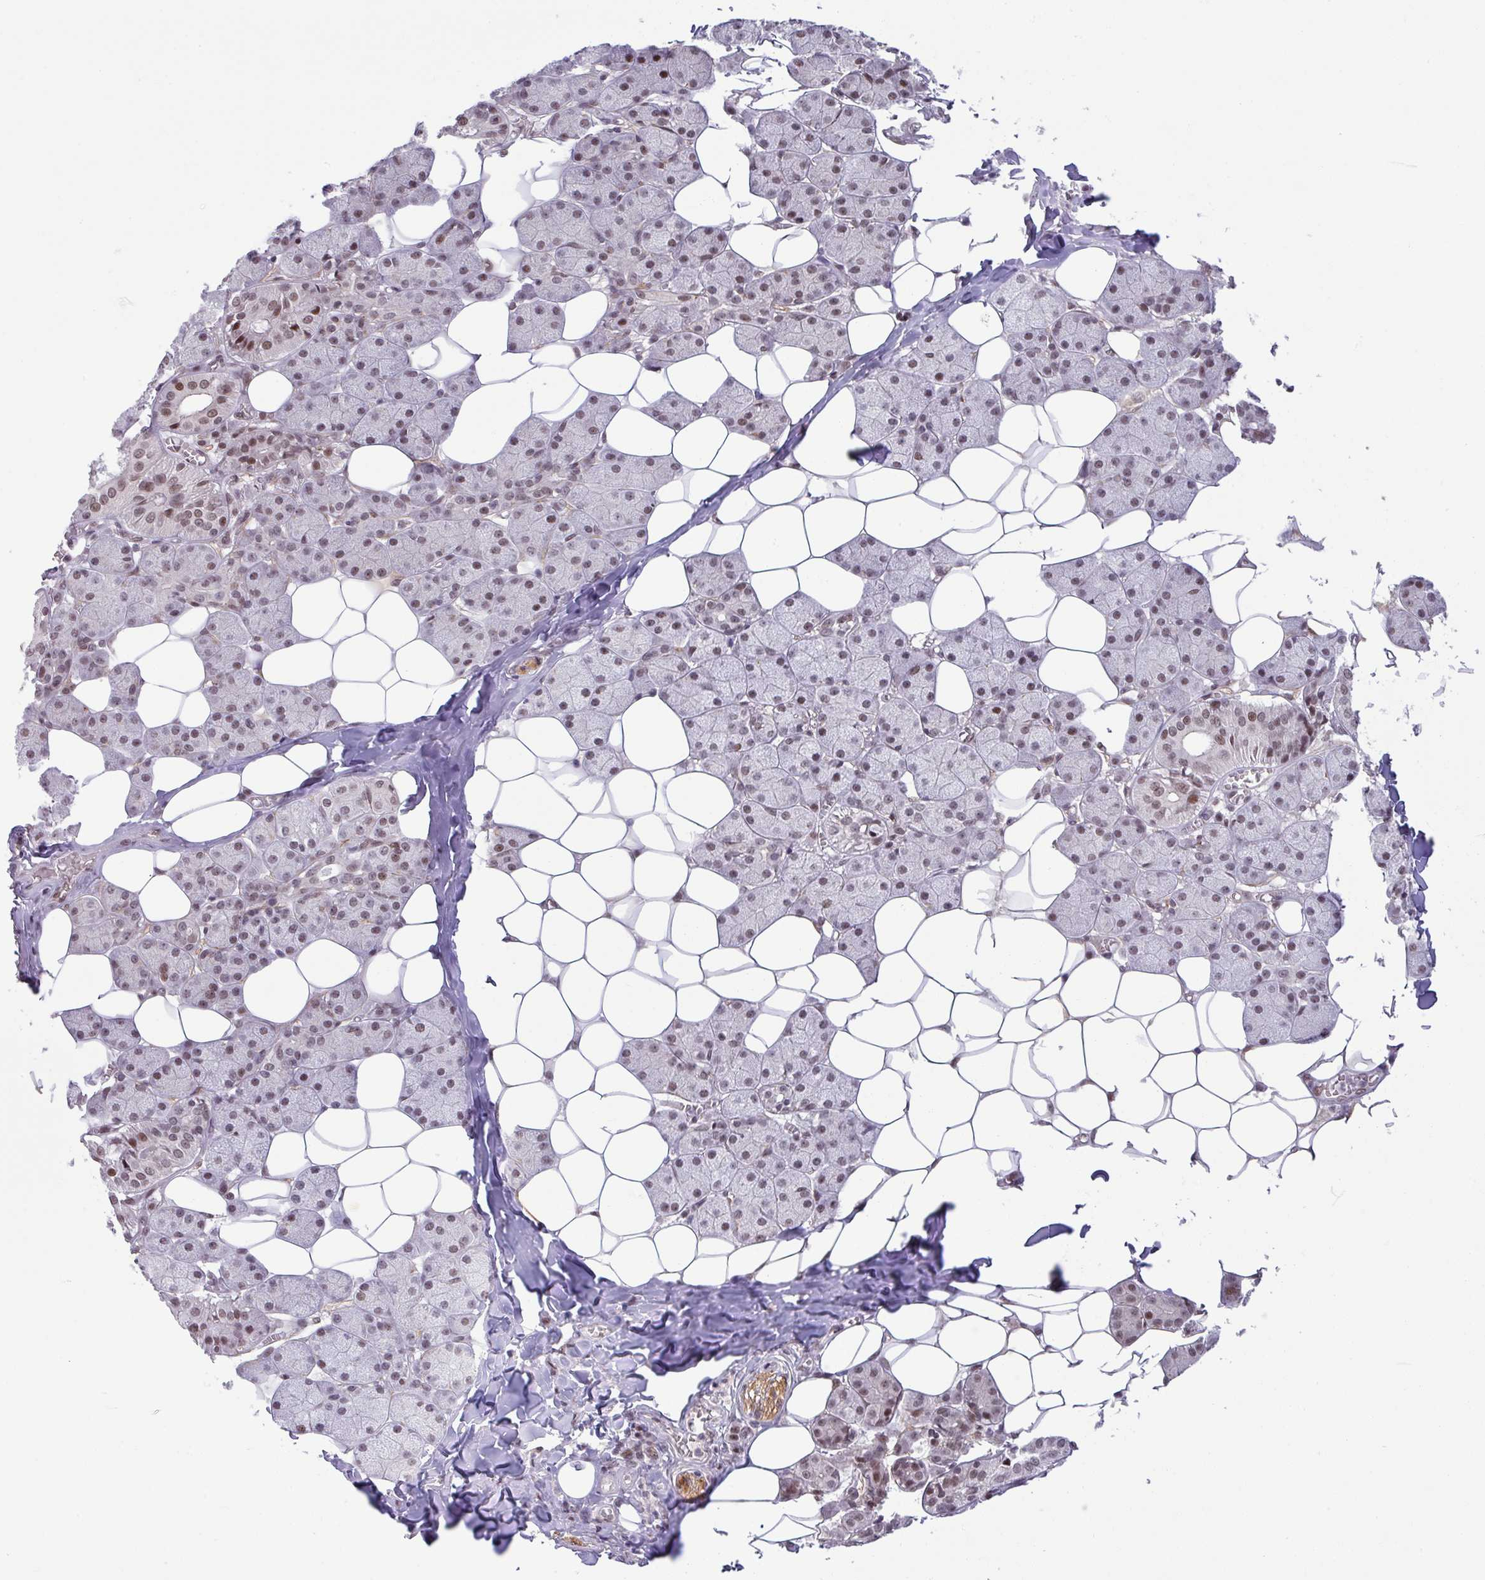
{"staining": {"intensity": "moderate", "quantity": "25%-75%", "location": "nuclear"}, "tissue": "salivary gland", "cell_type": "Glandular cells", "image_type": "normal", "snomed": [{"axis": "morphology", "description": "Normal tissue, NOS"}, {"axis": "topography", "description": "Salivary gland"}], "caption": "A photomicrograph of salivary gland stained for a protein displays moderate nuclear brown staining in glandular cells.", "gene": "PTPN20", "patient": {"sex": "female", "age": 33}}